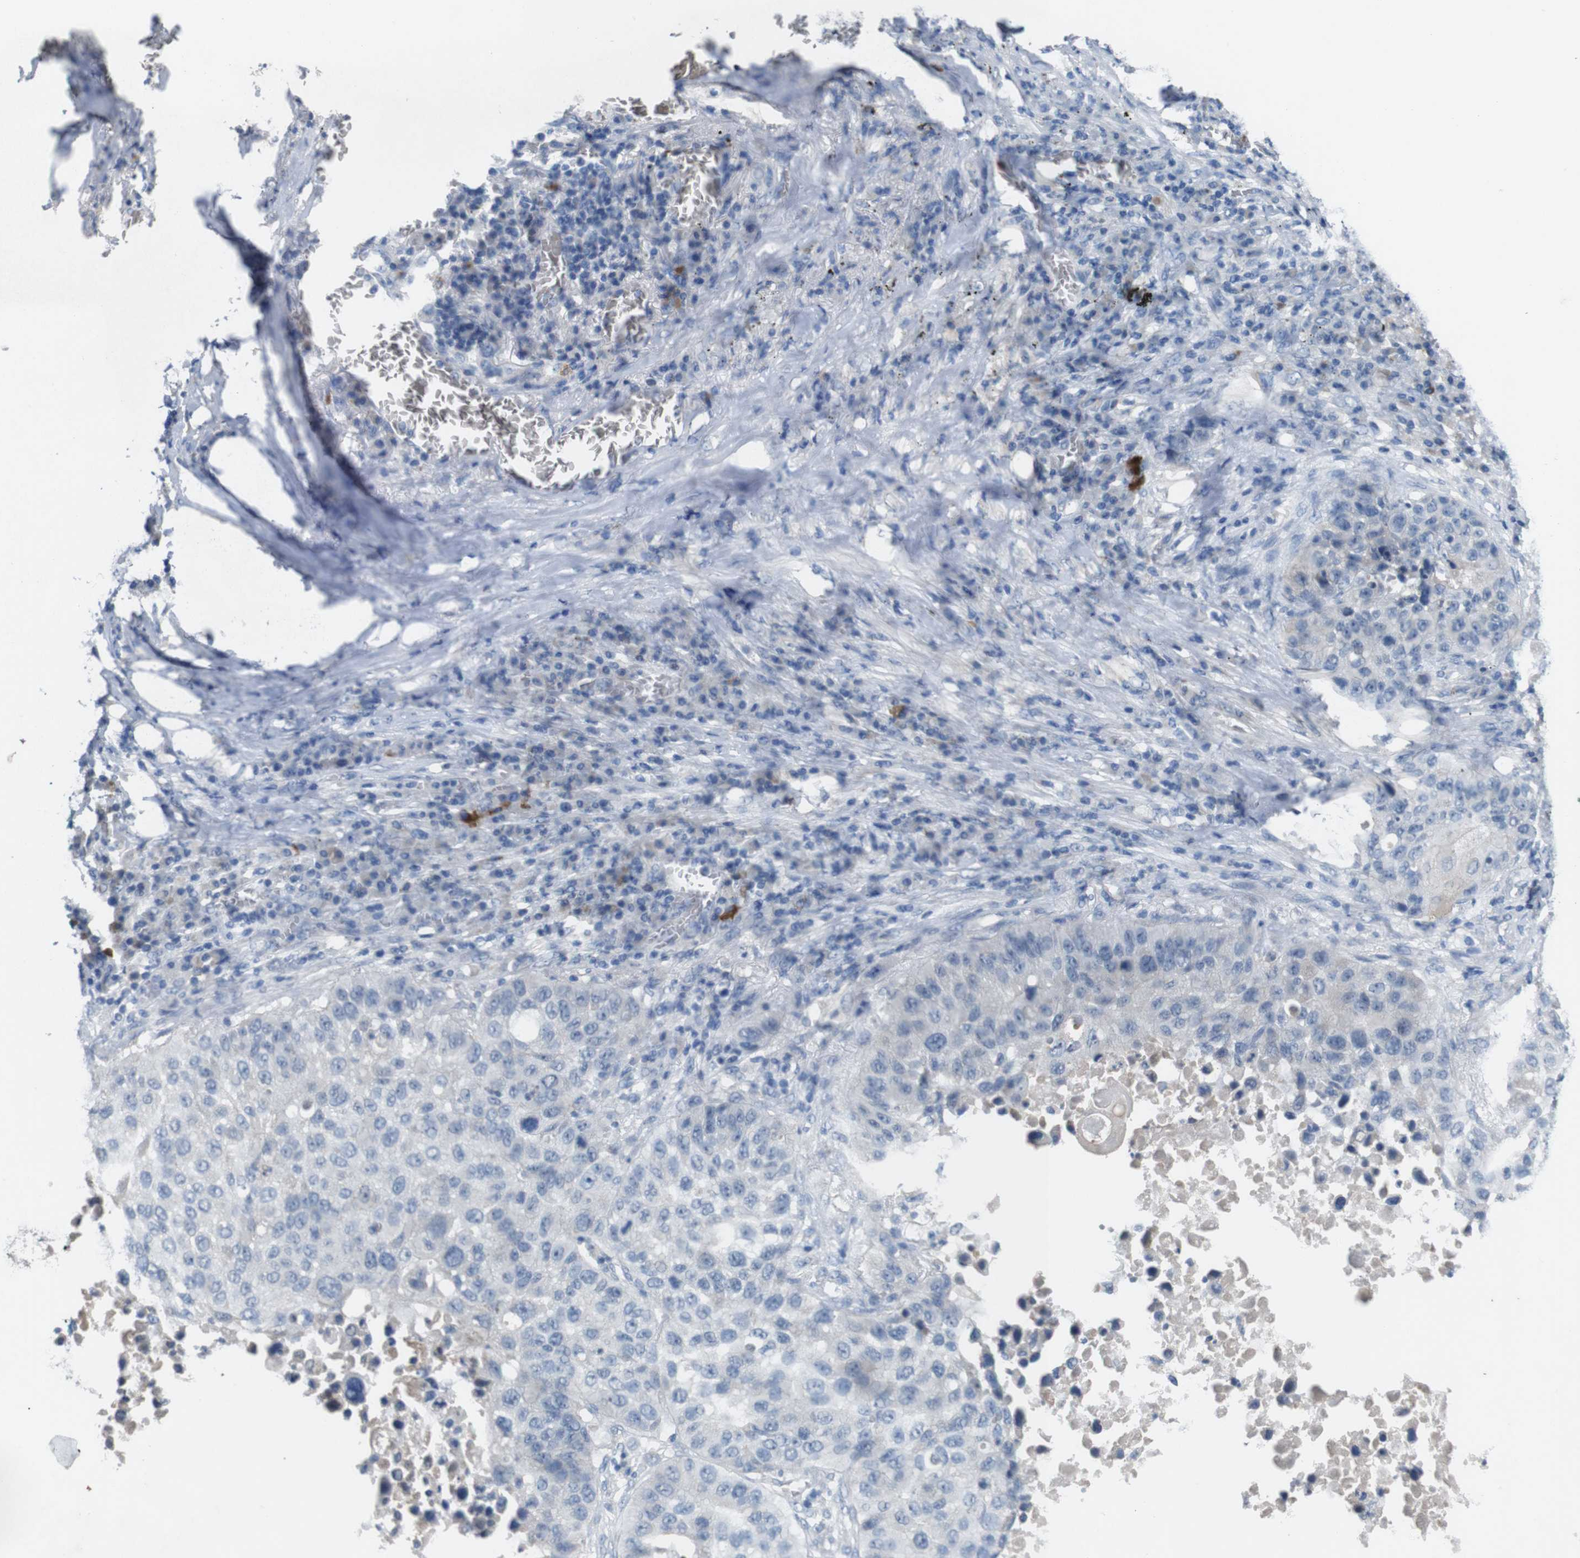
{"staining": {"intensity": "negative", "quantity": "none", "location": "none"}, "tissue": "lung cancer", "cell_type": "Tumor cells", "image_type": "cancer", "snomed": [{"axis": "morphology", "description": "Squamous cell carcinoma, NOS"}, {"axis": "topography", "description": "Lung"}], "caption": "This is an immunohistochemistry (IHC) image of lung cancer (squamous cell carcinoma). There is no expression in tumor cells.", "gene": "SLC2A8", "patient": {"sex": "male", "age": 57}}